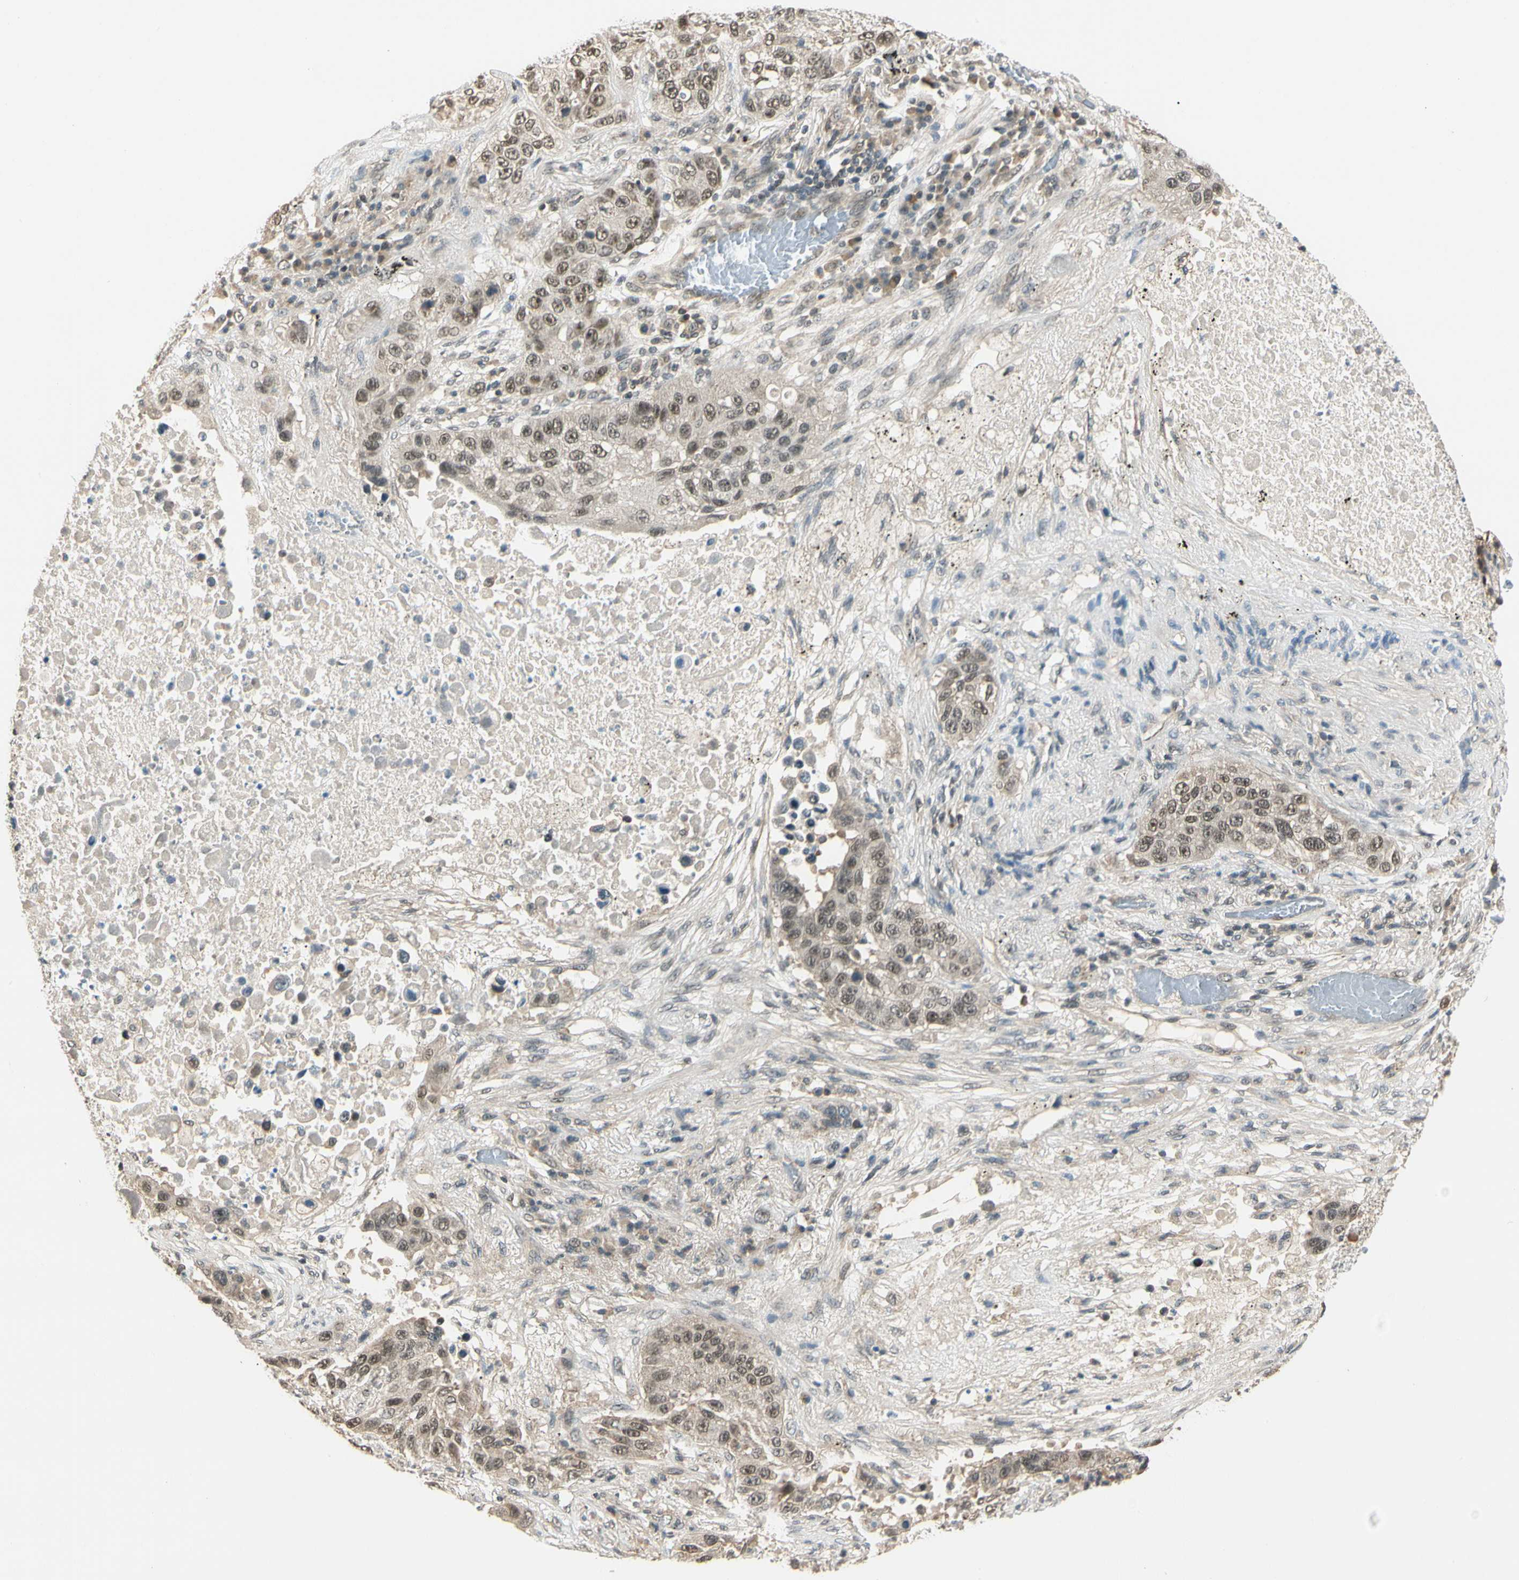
{"staining": {"intensity": "weak", "quantity": ">75%", "location": "cytoplasmic/membranous,nuclear"}, "tissue": "lung cancer", "cell_type": "Tumor cells", "image_type": "cancer", "snomed": [{"axis": "morphology", "description": "Squamous cell carcinoma, NOS"}, {"axis": "topography", "description": "Lung"}], "caption": "Protein staining of lung cancer tissue displays weak cytoplasmic/membranous and nuclear staining in approximately >75% of tumor cells.", "gene": "ZSCAN12", "patient": {"sex": "male", "age": 57}}